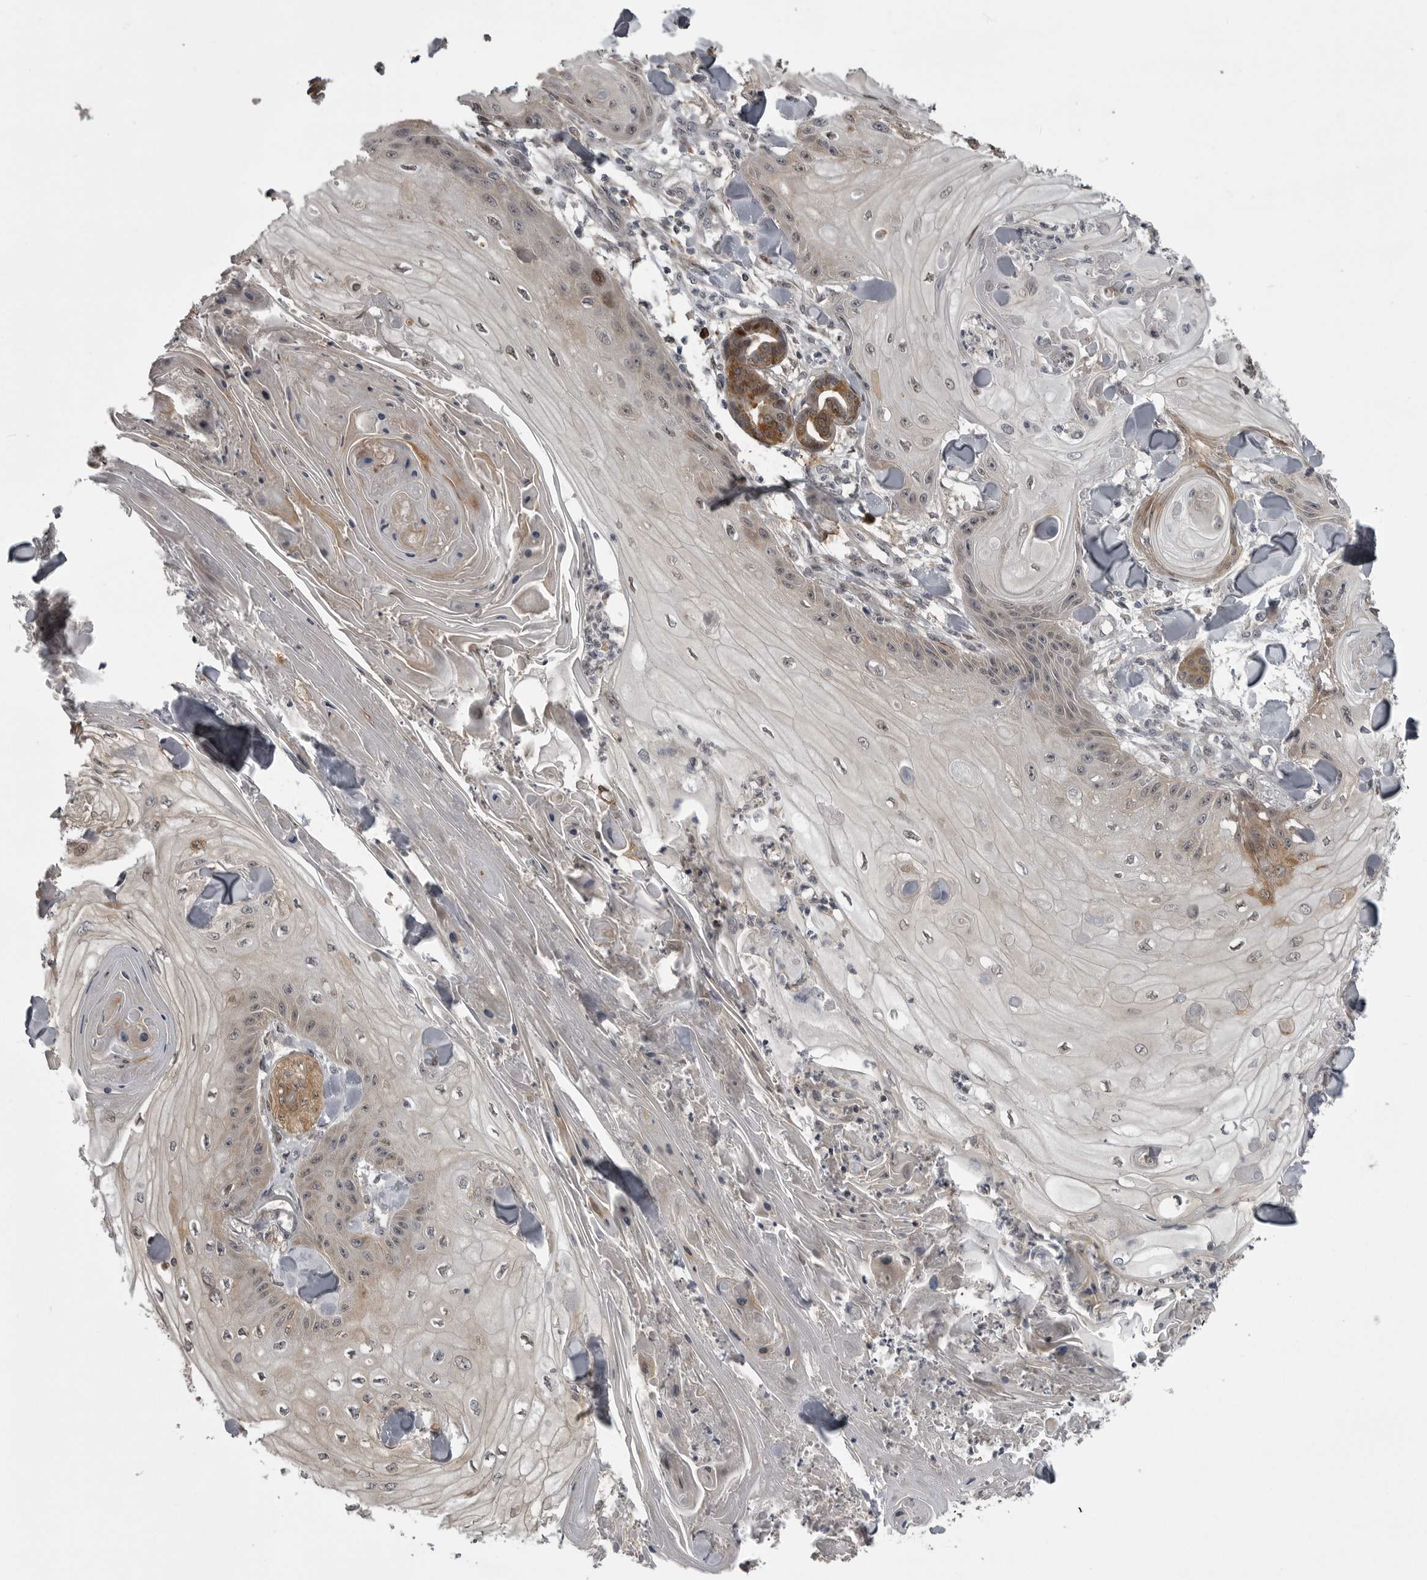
{"staining": {"intensity": "weak", "quantity": "<25%", "location": "cytoplasmic/membranous,nuclear"}, "tissue": "skin cancer", "cell_type": "Tumor cells", "image_type": "cancer", "snomed": [{"axis": "morphology", "description": "Squamous cell carcinoma, NOS"}, {"axis": "topography", "description": "Skin"}], "caption": "Tumor cells show no significant staining in squamous cell carcinoma (skin). (Immunohistochemistry (ihc), brightfield microscopy, high magnification).", "gene": "SNX16", "patient": {"sex": "male", "age": 74}}